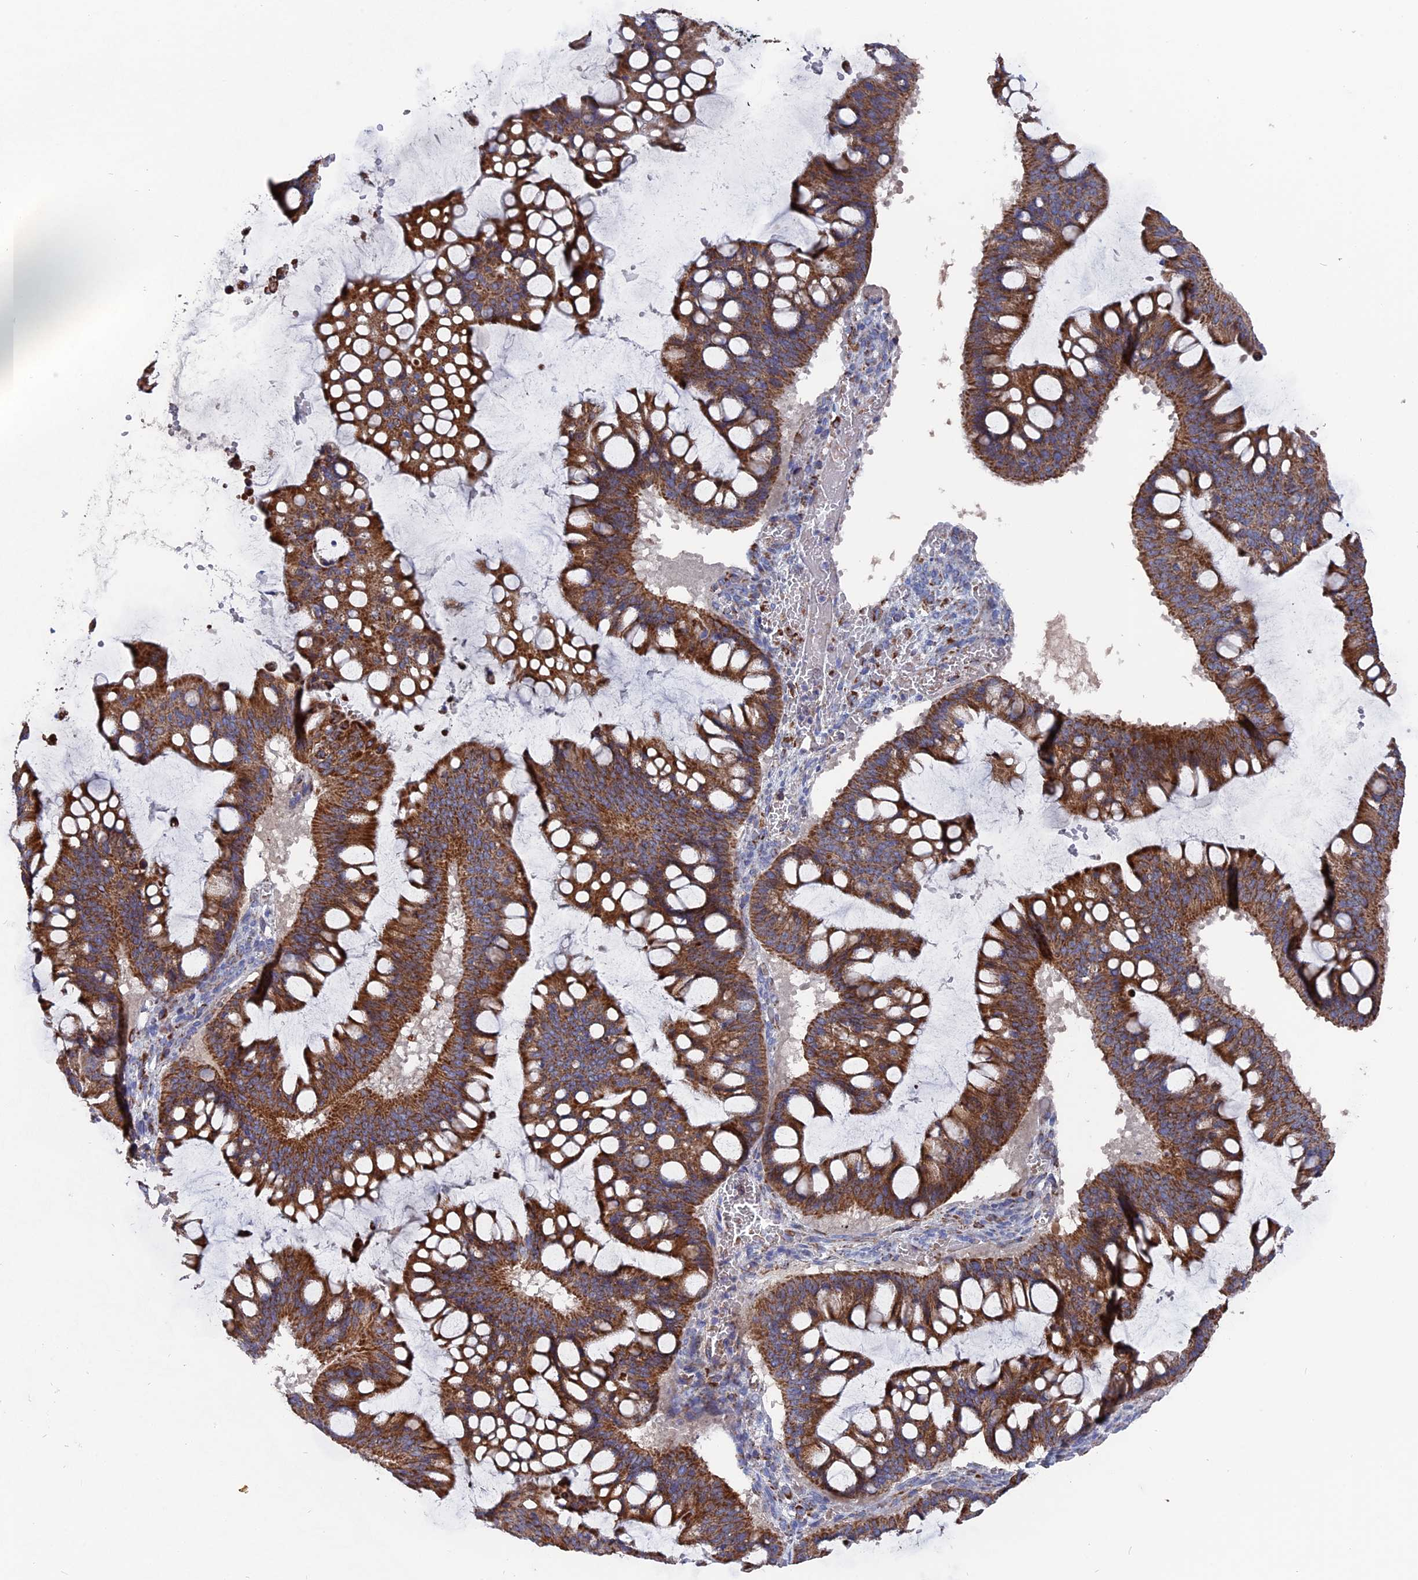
{"staining": {"intensity": "strong", "quantity": ">75%", "location": "cytoplasmic/membranous"}, "tissue": "ovarian cancer", "cell_type": "Tumor cells", "image_type": "cancer", "snomed": [{"axis": "morphology", "description": "Cystadenocarcinoma, mucinous, NOS"}, {"axis": "topography", "description": "Ovary"}], "caption": "Ovarian mucinous cystadenocarcinoma stained for a protein (brown) displays strong cytoplasmic/membranous positive positivity in approximately >75% of tumor cells.", "gene": "TGFA", "patient": {"sex": "female", "age": 73}}